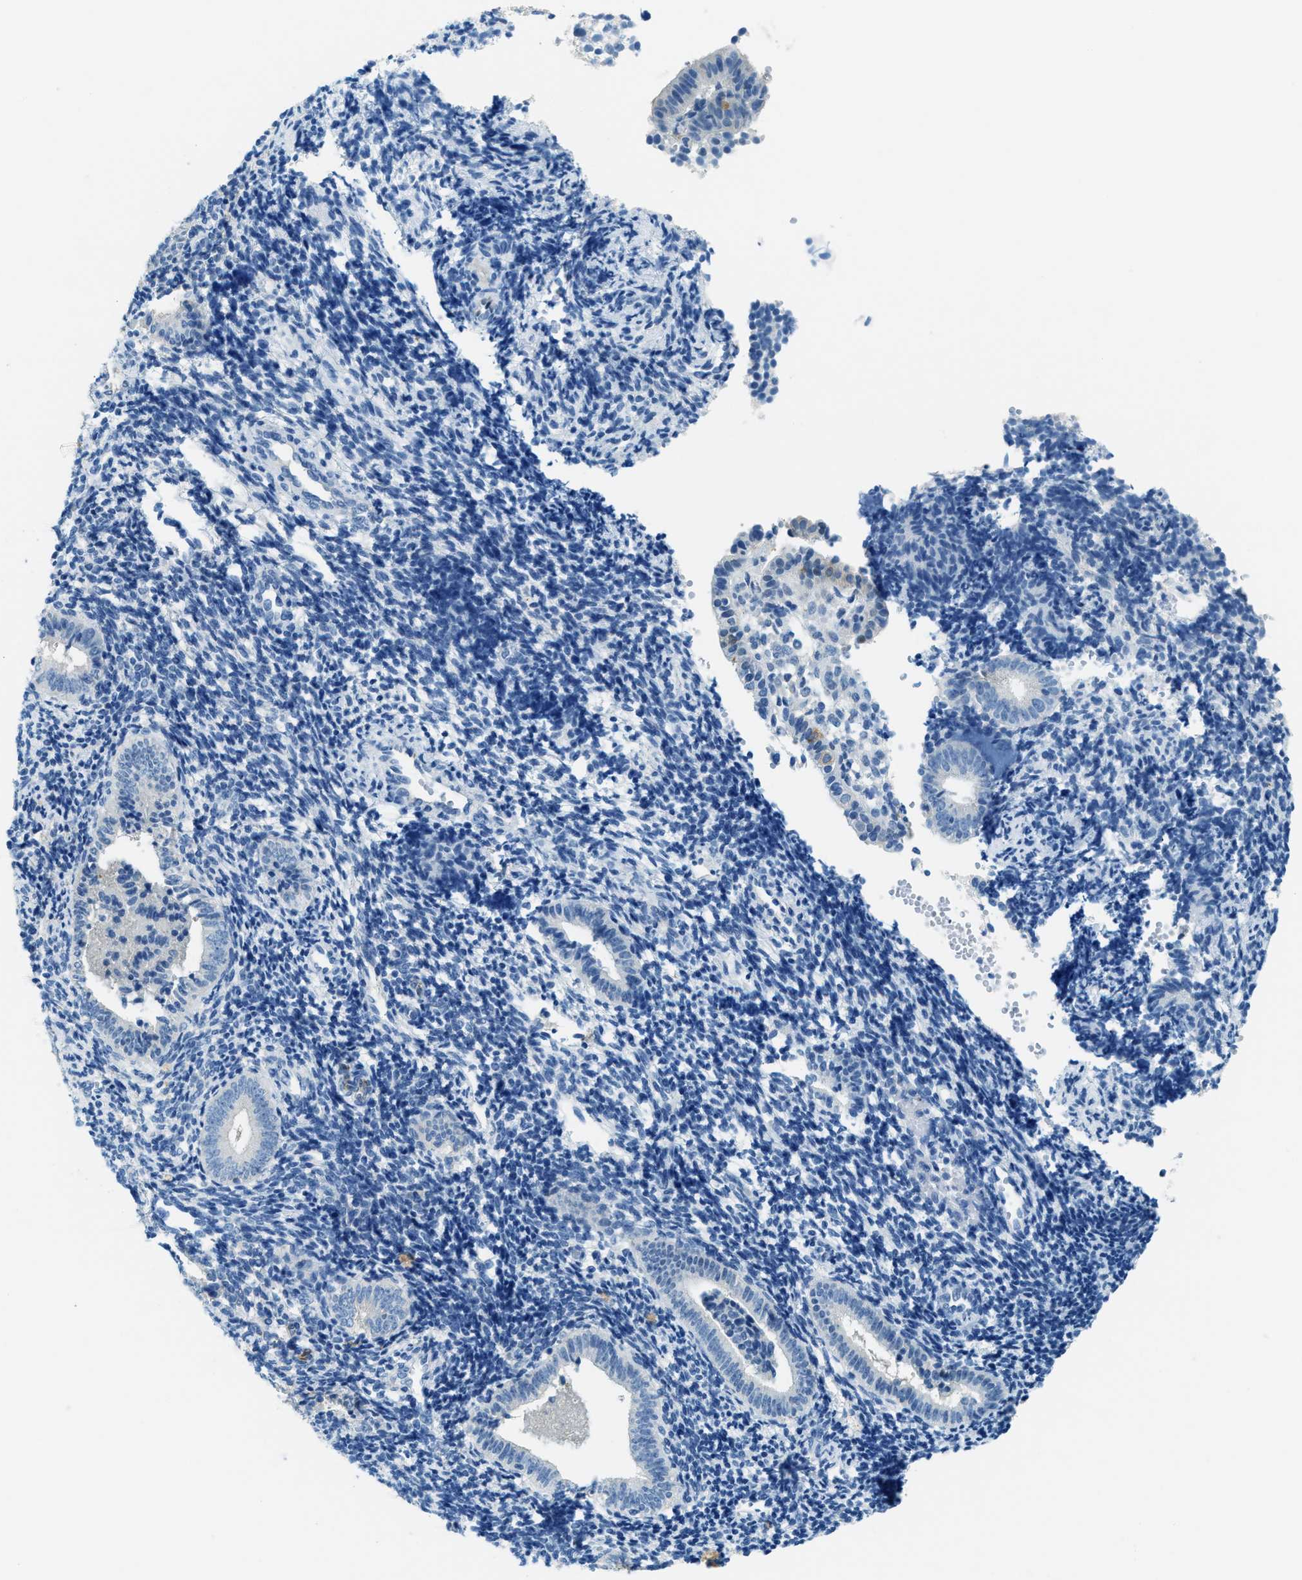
{"staining": {"intensity": "negative", "quantity": "none", "location": "none"}, "tissue": "endometrium", "cell_type": "Cells in endometrial stroma", "image_type": "normal", "snomed": [{"axis": "morphology", "description": "Normal tissue, NOS"}, {"axis": "topography", "description": "Uterus"}, {"axis": "topography", "description": "Endometrium"}], "caption": "The image demonstrates no significant positivity in cells in endometrial stroma of endometrium.", "gene": "MATCAP2", "patient": {"sex": "female", "age": 33}}